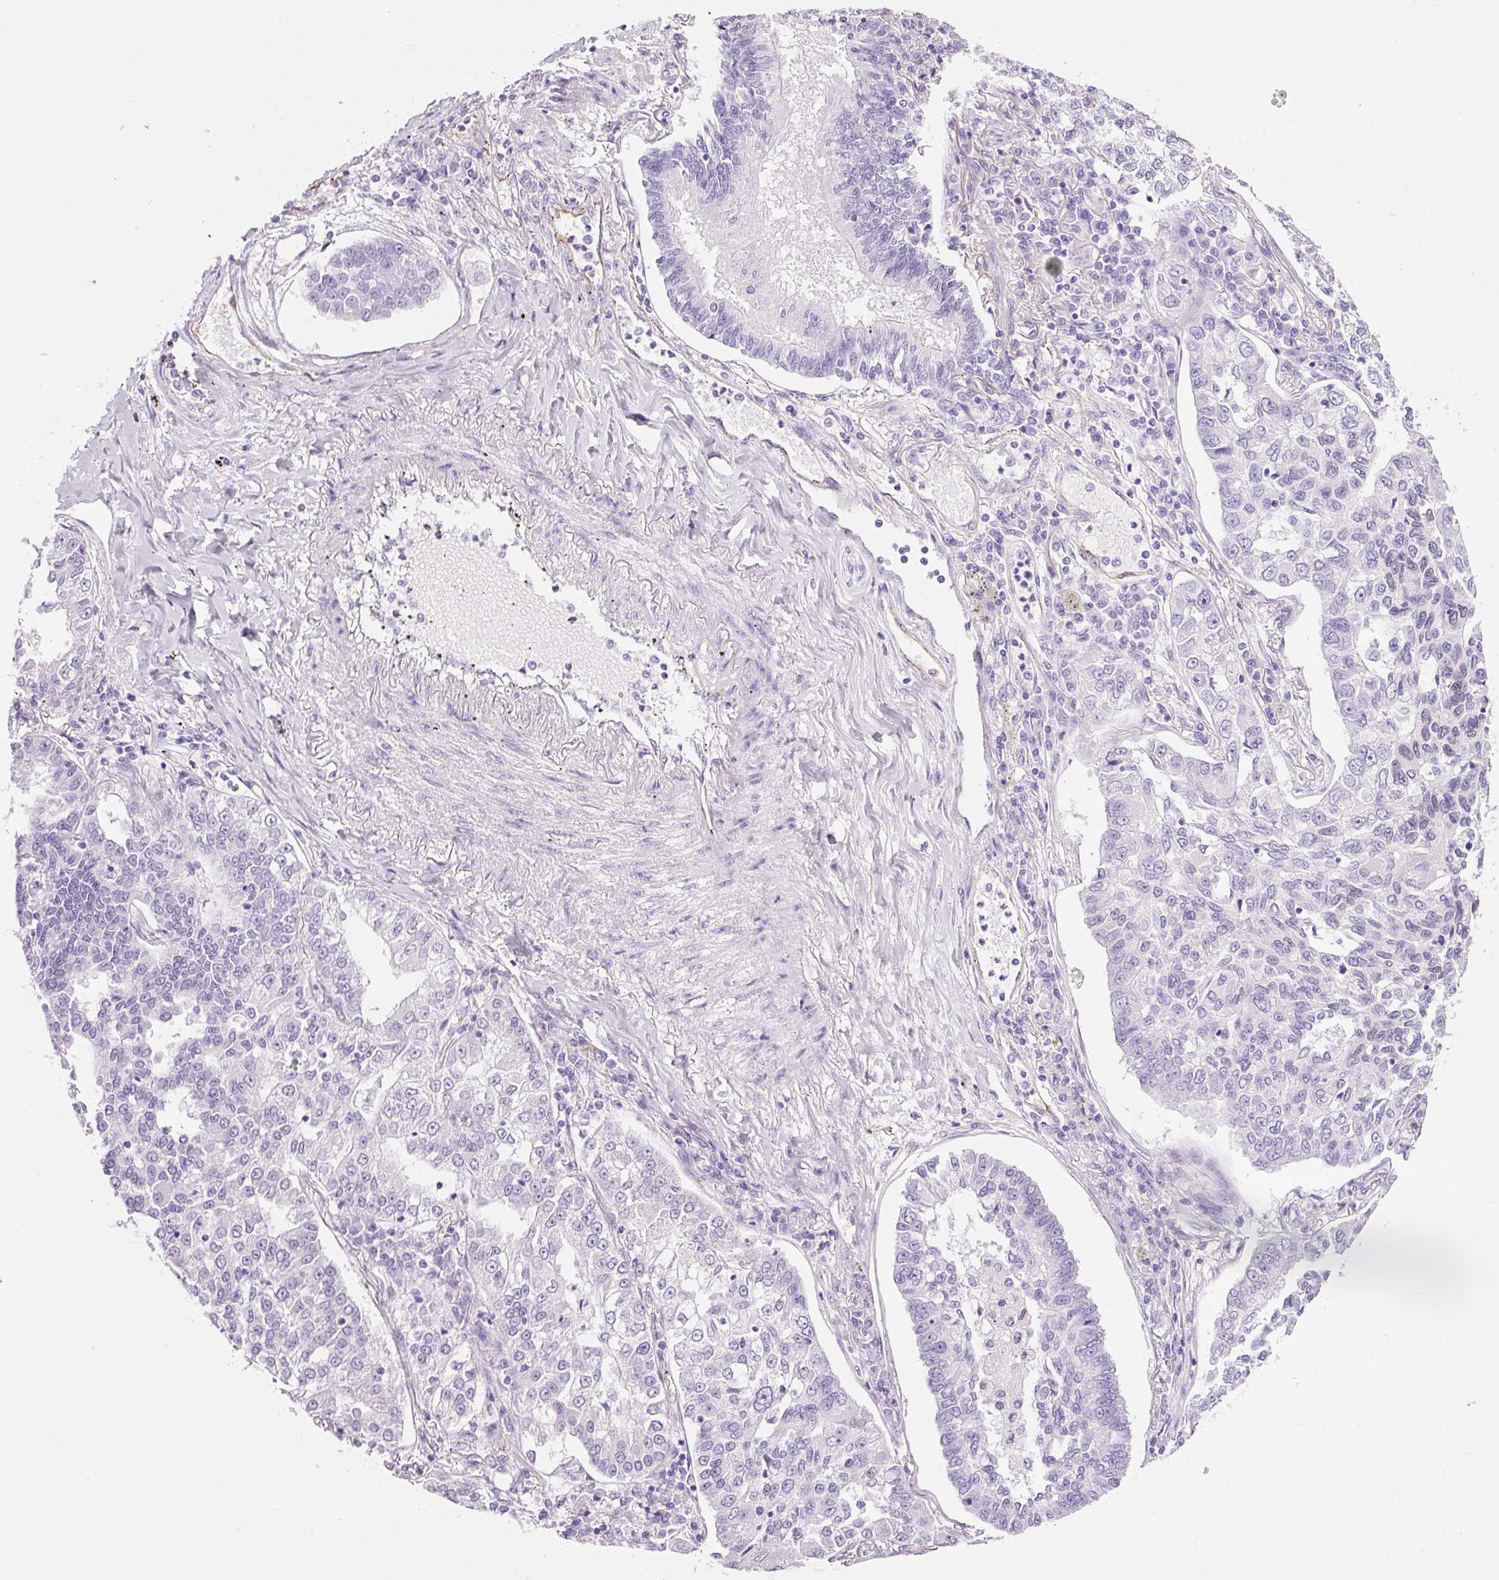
{"staining": {"intensity": "negative", "quantity": "none", "location": "none"}, "tissue": "lung cancer", "cell_type": "Tumor cells", "image_type": "cancer", "snomed": [{"axis": "morphology", "description": "Adenocarcinoma, NOS"}, {"axis": "topography", "description": "Lung"}], "caption": "Immunohistochemical staining of adenocarcinoma (lung) reveals no significant staining in tumor cells.", "gene": "ADSS1", "patient": {"sex": "male", "age": 49}}